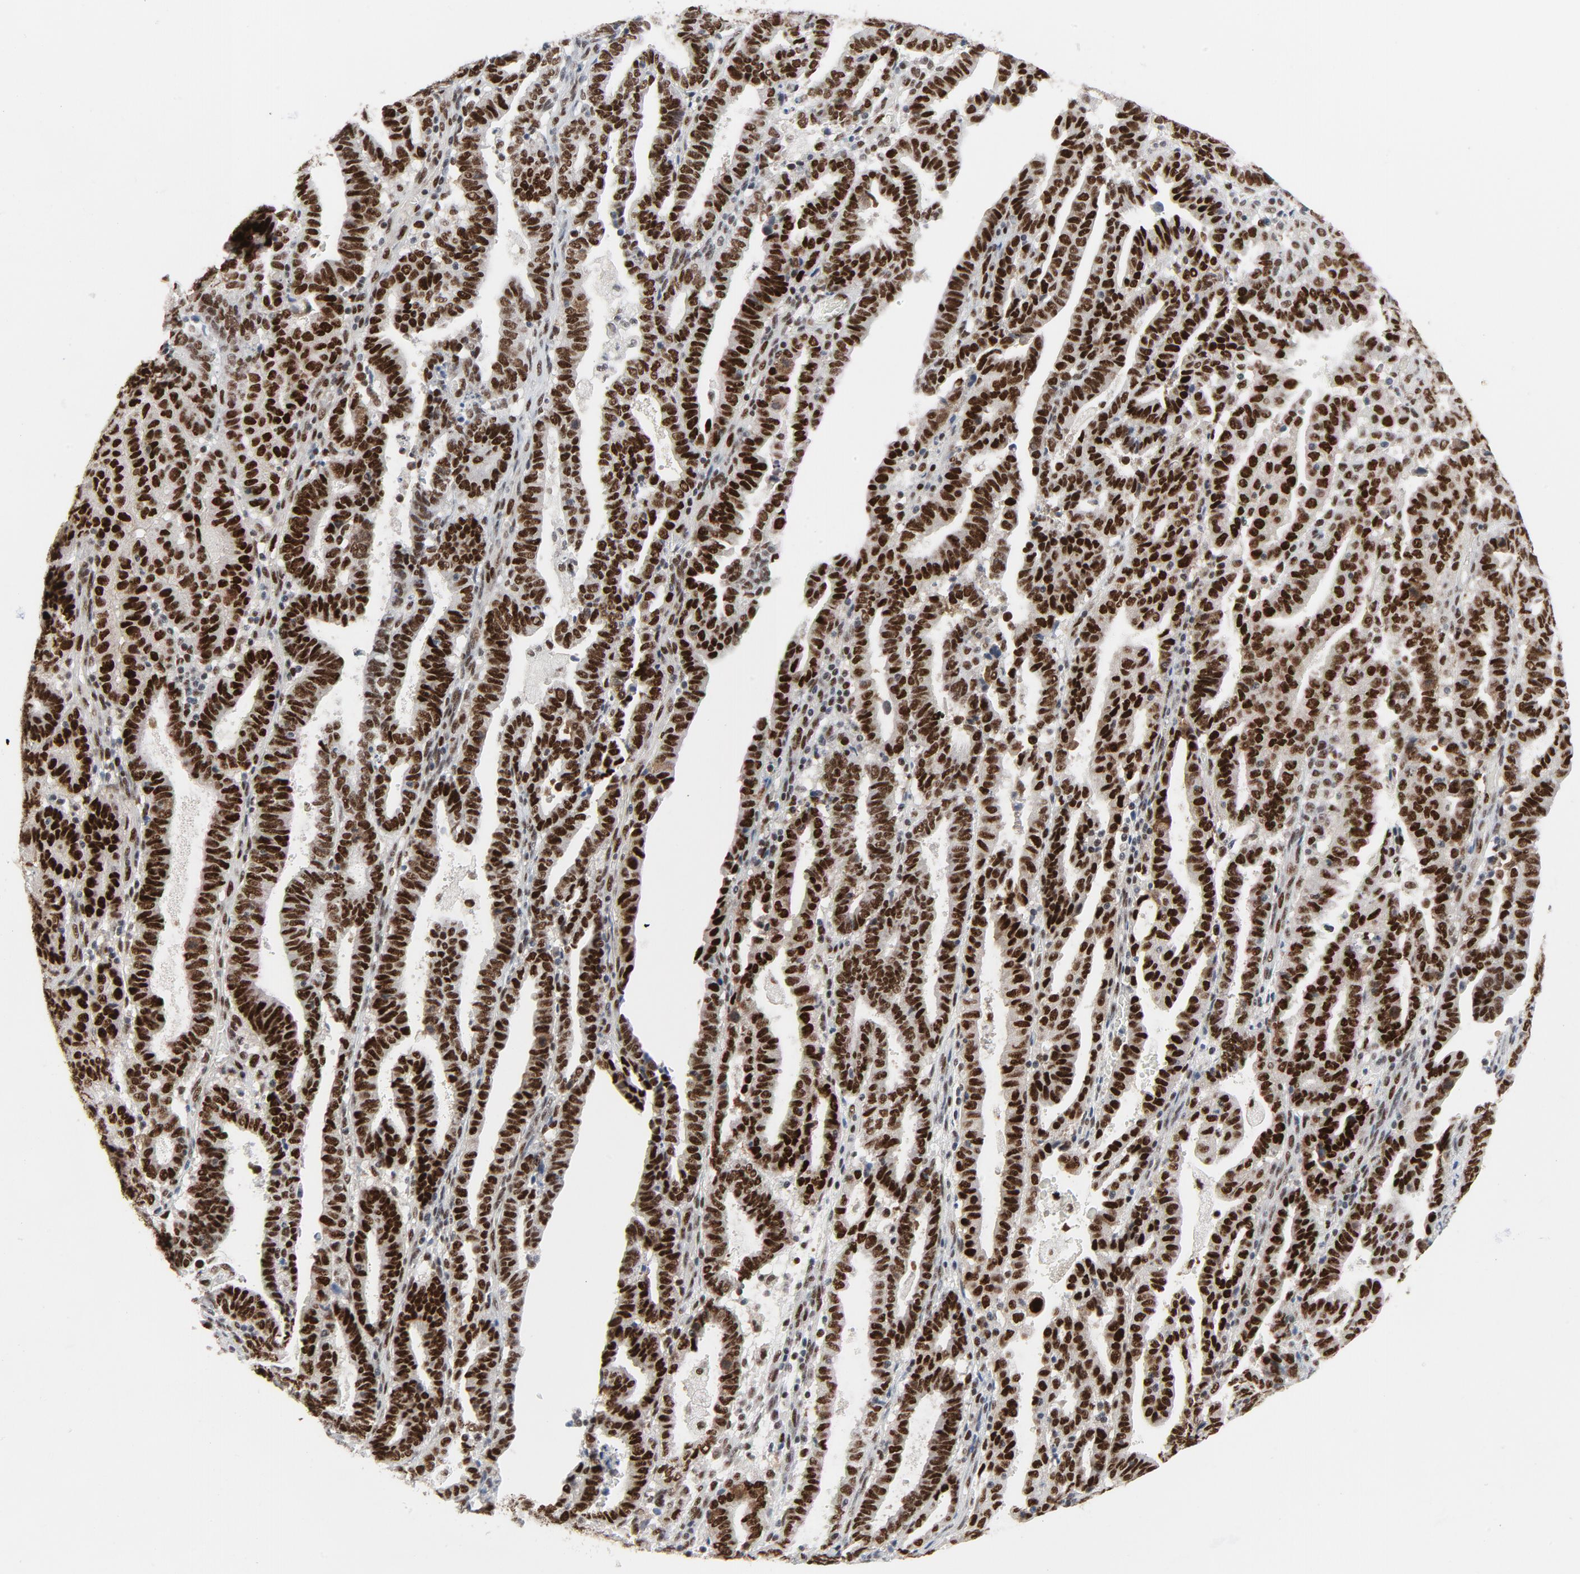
{"staining": {"intensity": "strong", "quantity": ">75%", "location": "nuclear"}, "tissue": "endometrial cancer", "cell_type": "Tumor cells", "image_type": "cancer", "snomed": [{"axis": "morphology", "description": "Adenocarcinoma, NOS"}, {"axis": "topography", "description": "Uterus"}], "caption": "Immunohistochemistry (DAB (3,3'-diaminobenzidine)) staining of endometrial cancer shows strong nuclear protein staining in about >75% of tumor cells. (IHC, brightfield microscopy, high magnification).", "gene": "JMJD6", "patient": {"sex": "female", "age": 83}}